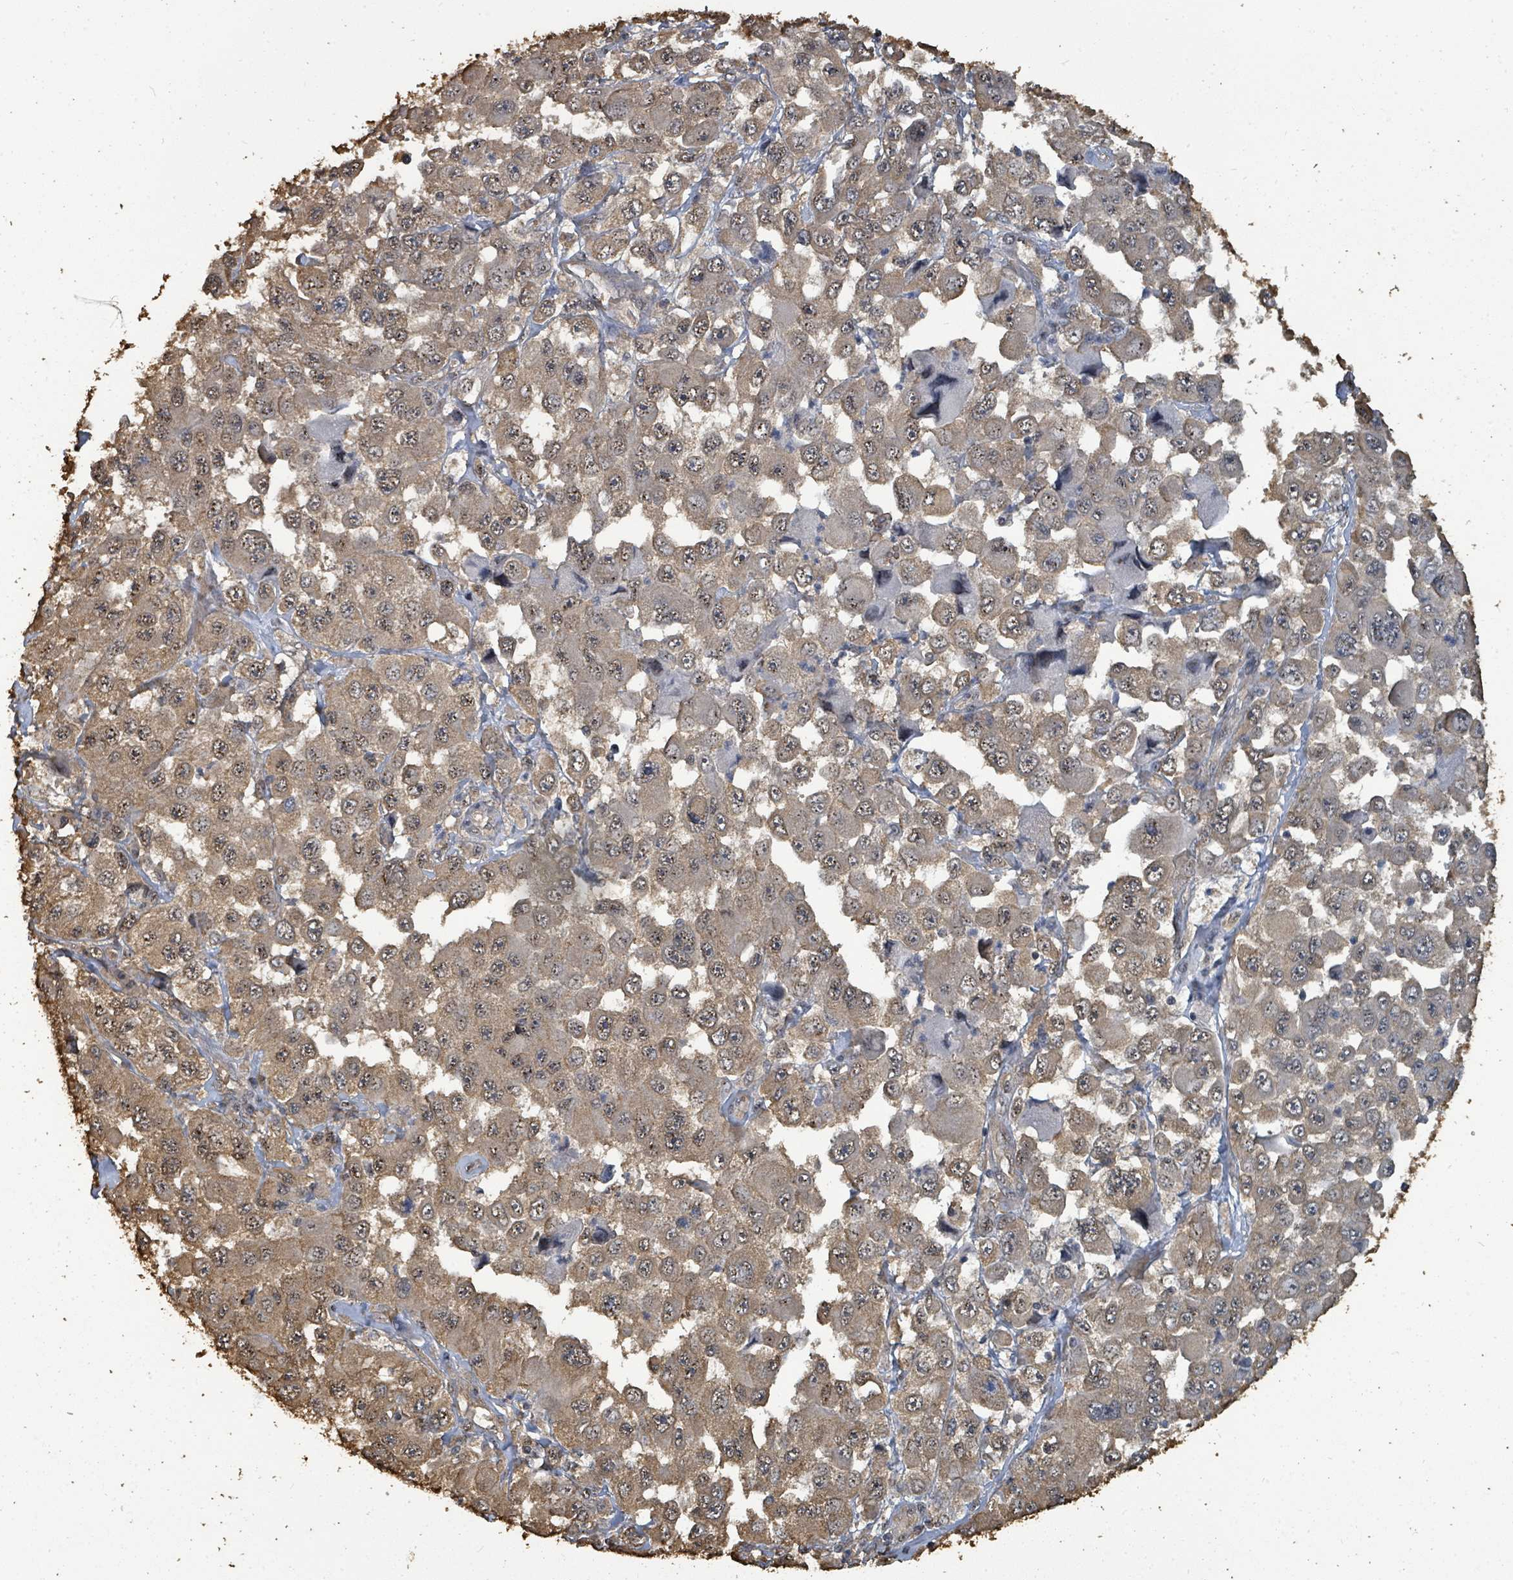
{"staining": {"intensity": "weak", "quantity": "25%-75%", "location": "cytoplasmic/membranous,nuclear"}, "tissue": "melanoma", "cell_type": "Tumor cells", "image_type": "cancer", "snomed": [{"axis": "morphology", "description": "Malignant melanoma, Metastatic site"}, {"axis": "topography", "description": "Lymph node"}], "caption": "Tumor cells reveal weak cytoplasmic/membranous and nuclear staining in approximately 25%-75% of cells in melanoma. Nuclei are stained in blue.", "gene": "C6orf52", "patient": {"sex": "male", "age": 62}}